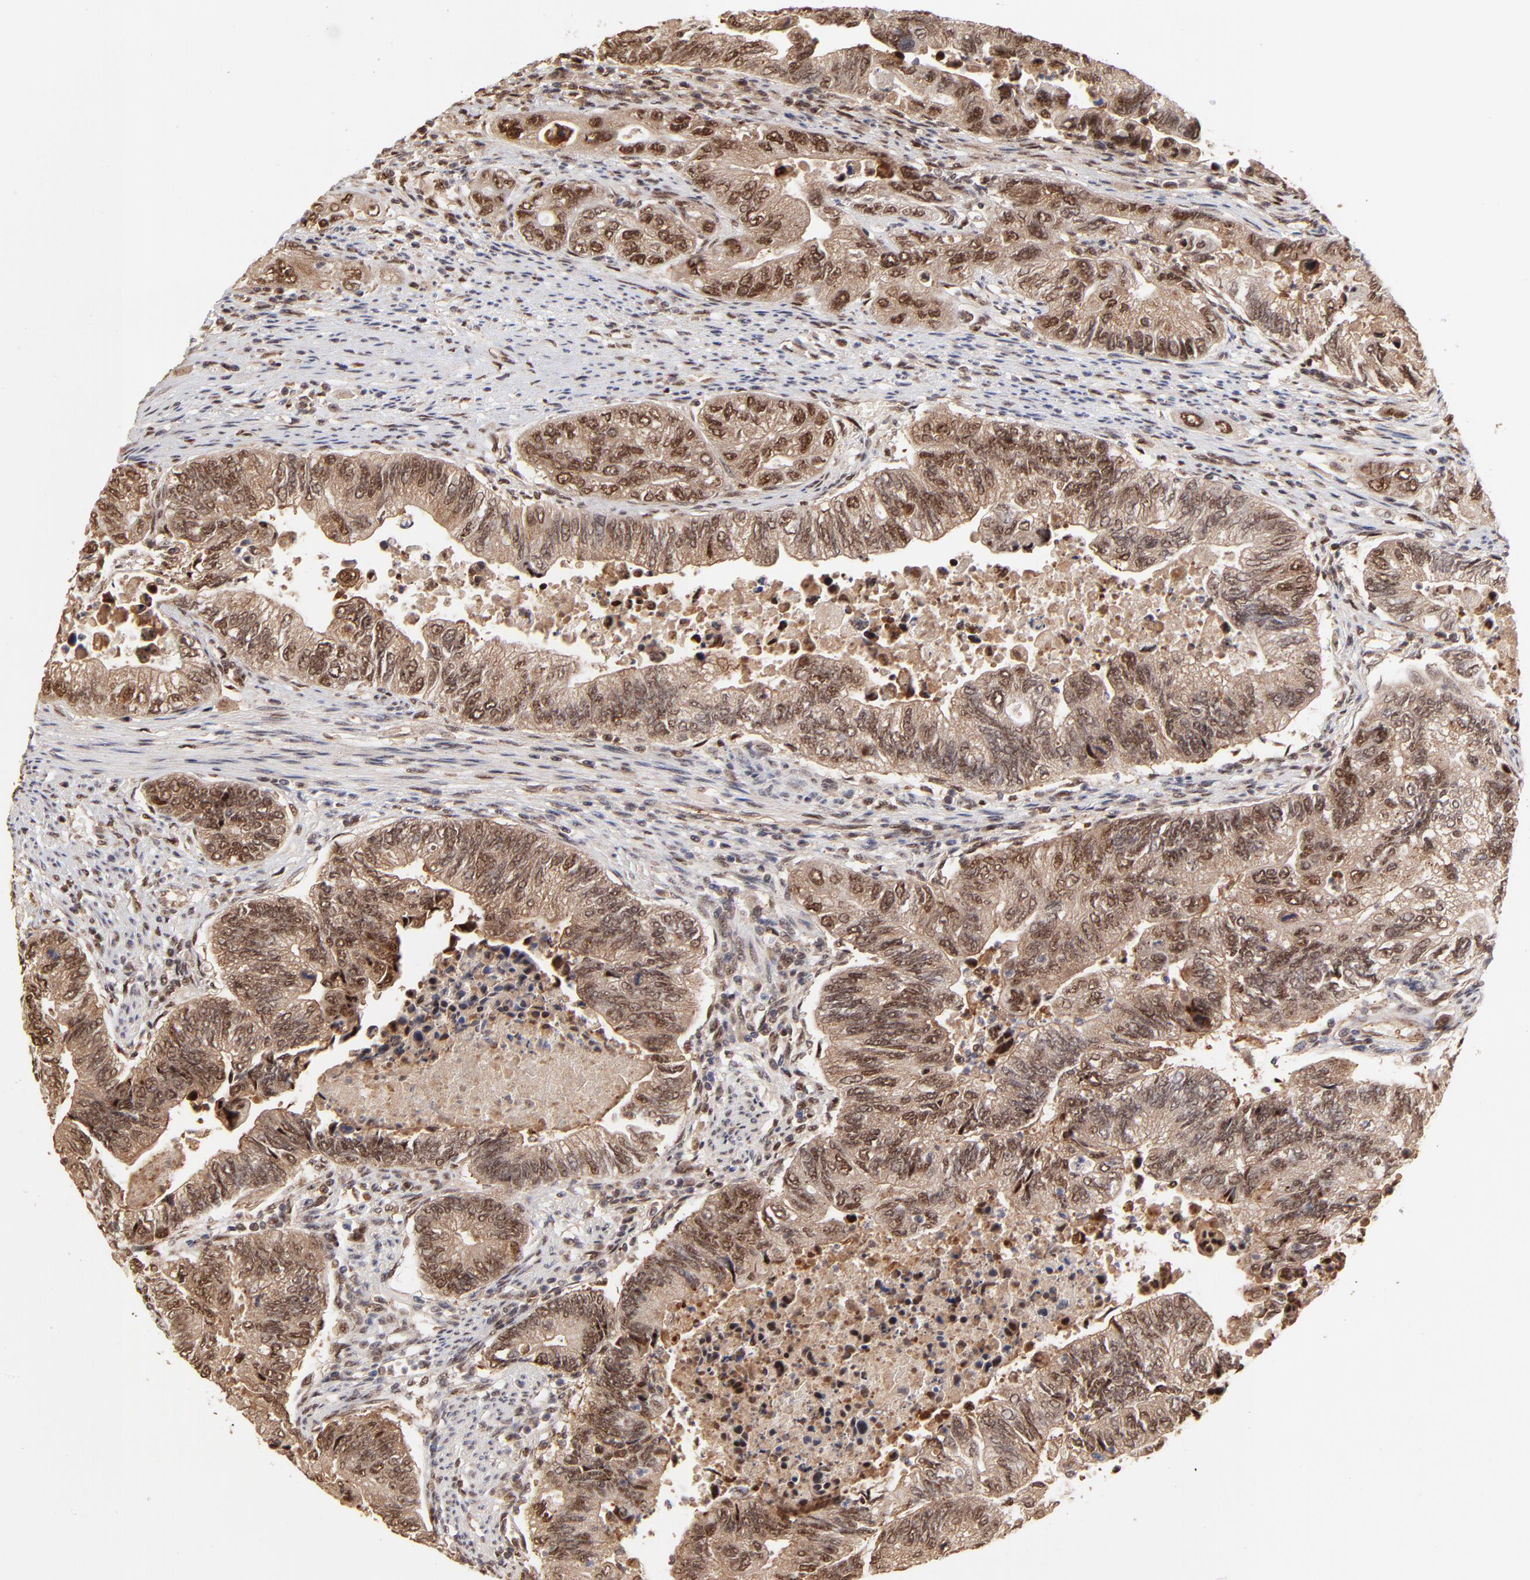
{"staining": {"intensity": "moderate", "quantity": ">75%", "location": "cytoplasmic/membranous,nuclear"}, "tissue": "colorectal cancer", "cell_type": "Tumor cells", "image_type": "cancer", "snomed": [{"axis": "morphology", "description": "Adenocarcinoma, NOS"}, {"axis": "topography", "description": "Colon"}], "caption": "Immunohistochemistry (IHC) of human colorectal cancer (adenocarcinoma) exhibits medium levels of moderate cytoplasmic/membranous and nuclear expression in approximately >75% of tumor cells.", "gene": "PSMD14", "patient": {"sex": "female", "age": 11}}